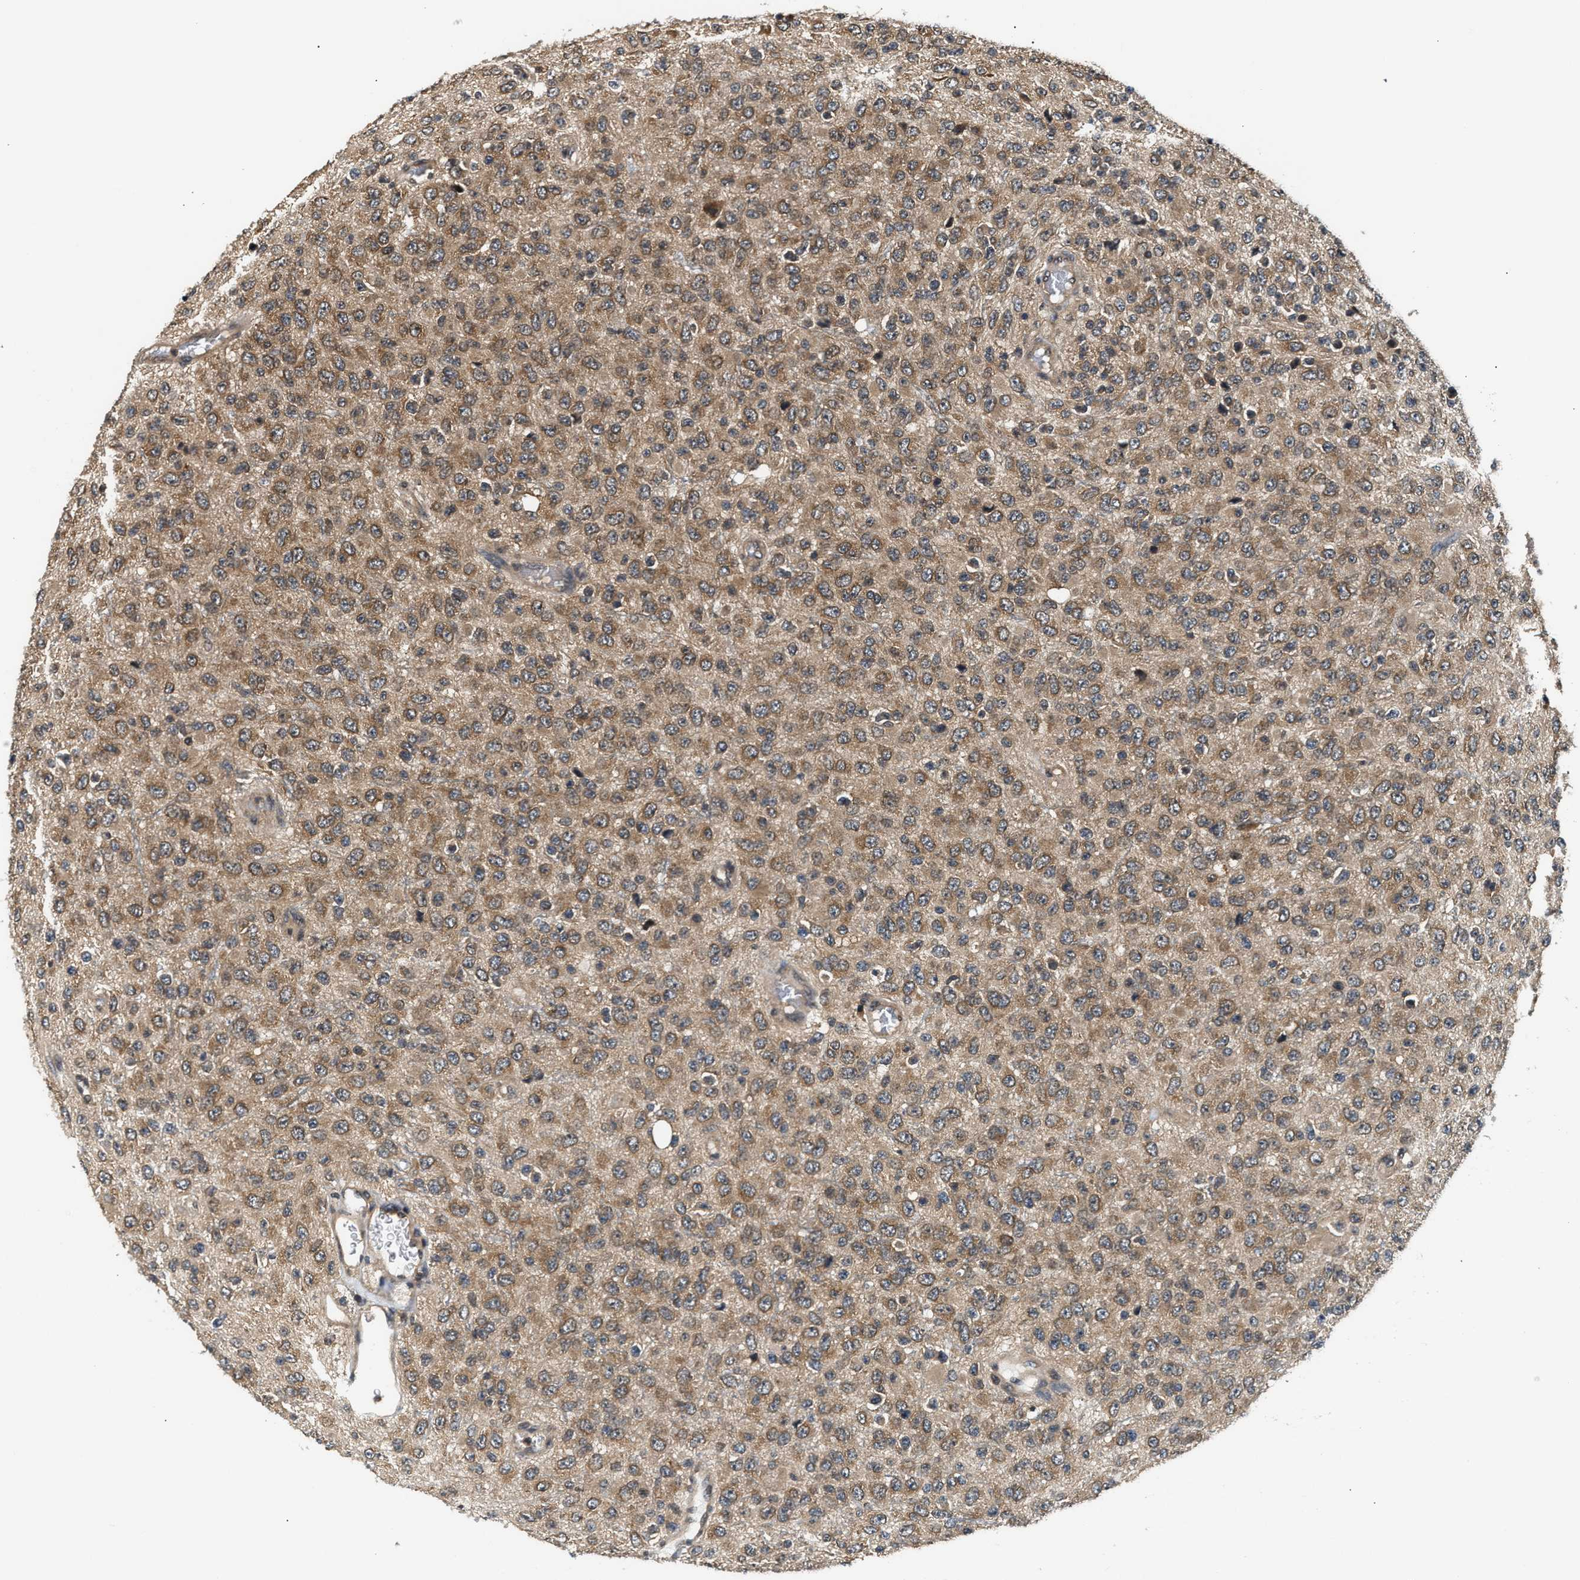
{"staining": {"intensity": "moderate", "quantity": ">75%", "location": "cytoplasmic/membranous"}, "tissue": "glioma", "cell_type": "Tumor cells", "image_type": "cancer", "snomed": [{"axis": "morphology", "description": "Glioma, malignant, High grade"}, {"axis": "topography", "description": "pancreas cauda"}], "caption": "Protein expression analysis of glioma exhibits moderate cytoplasmic/membranous staining in approximately >75% of tumor cells.", "gene": "RAB29", "patient": {"sex": "male", "age": 60}}